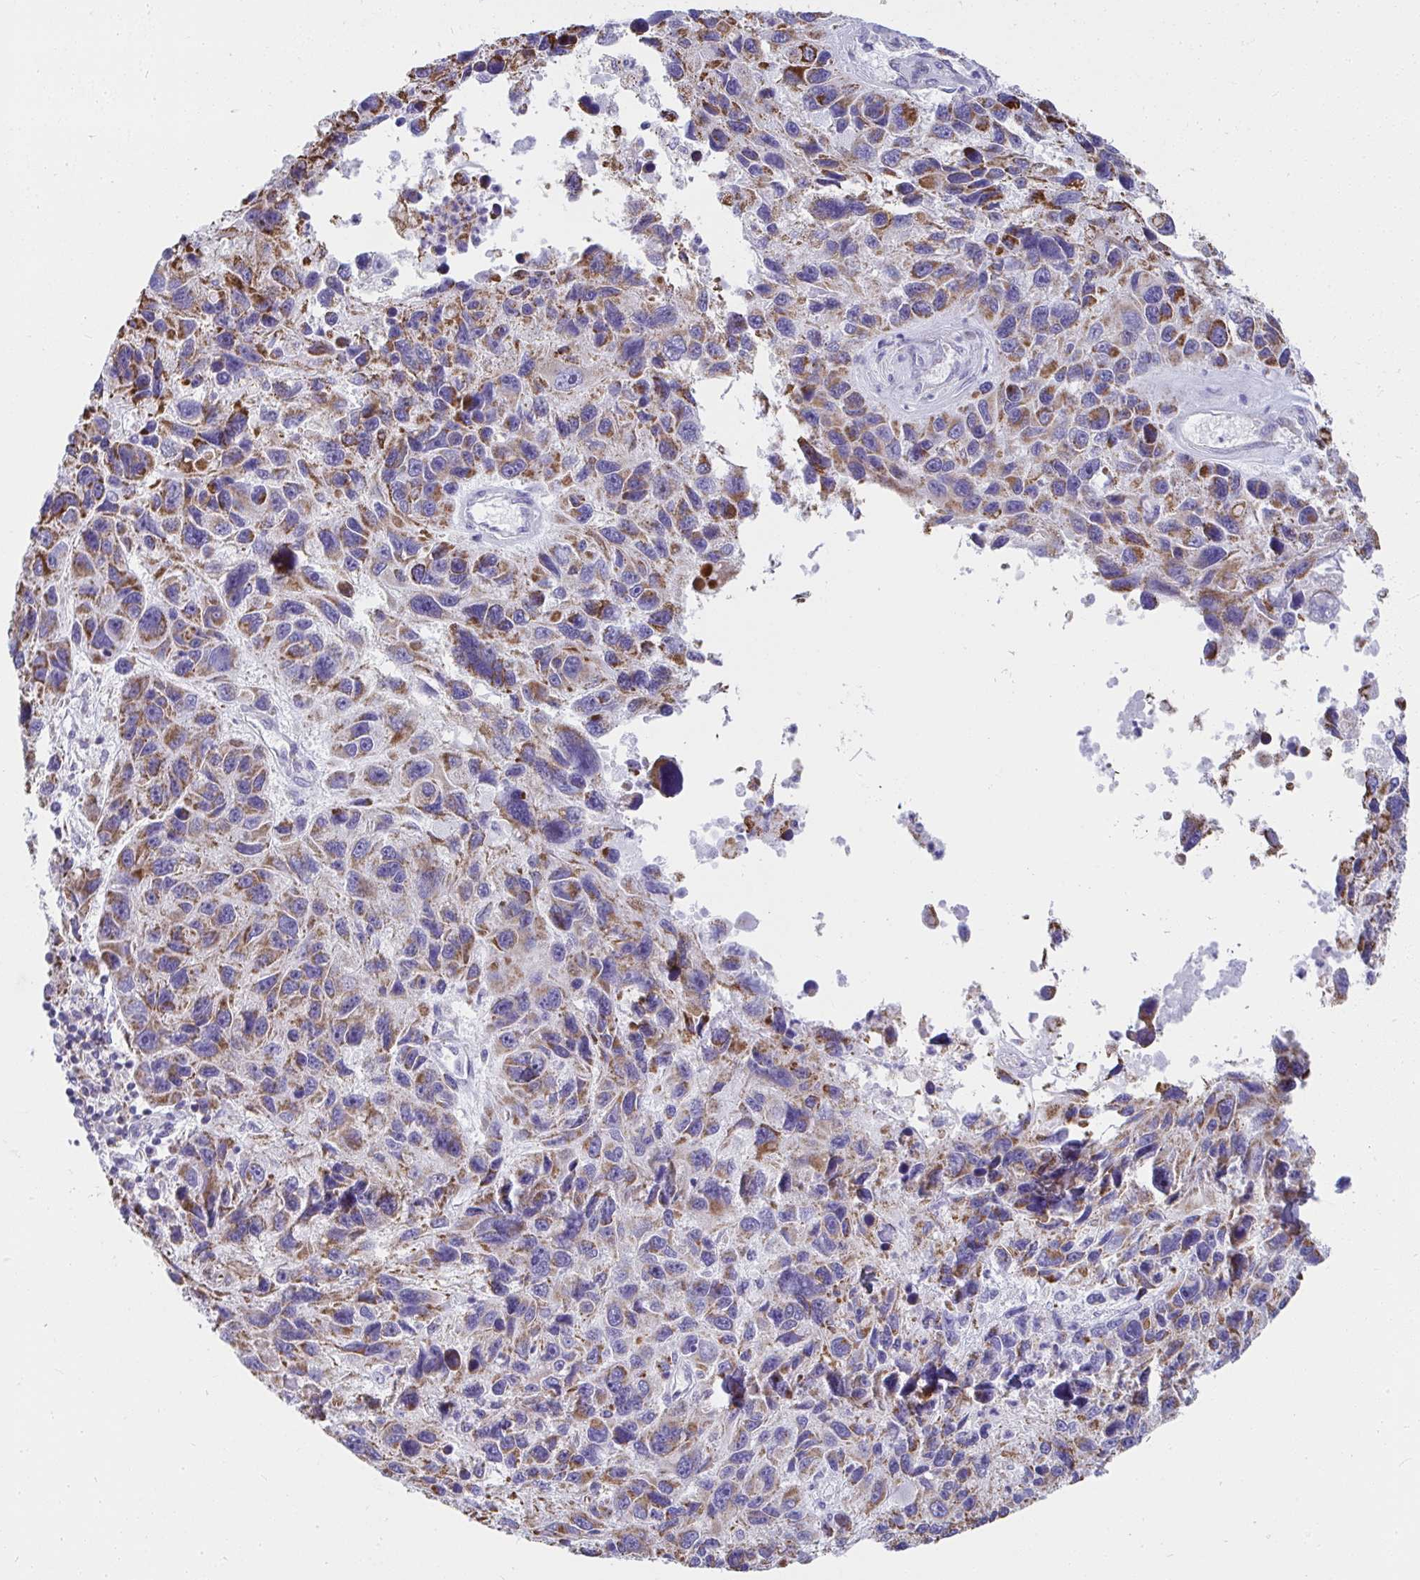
{"staining": {"intensity": "moderate", "quantity": "25%-75%", "location": "cytoplasmic/membranous"}, "tissue": "melanoma", "cell_type": "Tumor cells", "image_type": "cancer", "snomed": [{"axis": "morphology", "description": "Malignant melanoma, NOS"}, {"axis": "topography", "description": "Skin"}], "caption": "Moderate cytoplasmic/membranous expression is appreciated in about 25%-75% of tumor cells in melanoma. The staining is performed using DAB brown chromogen to label protein expression. The nuclei are counter-stained blue using hematoxylin.", "gene": "SLC6A1", "patient": {"sex": "male", "age": 53}}